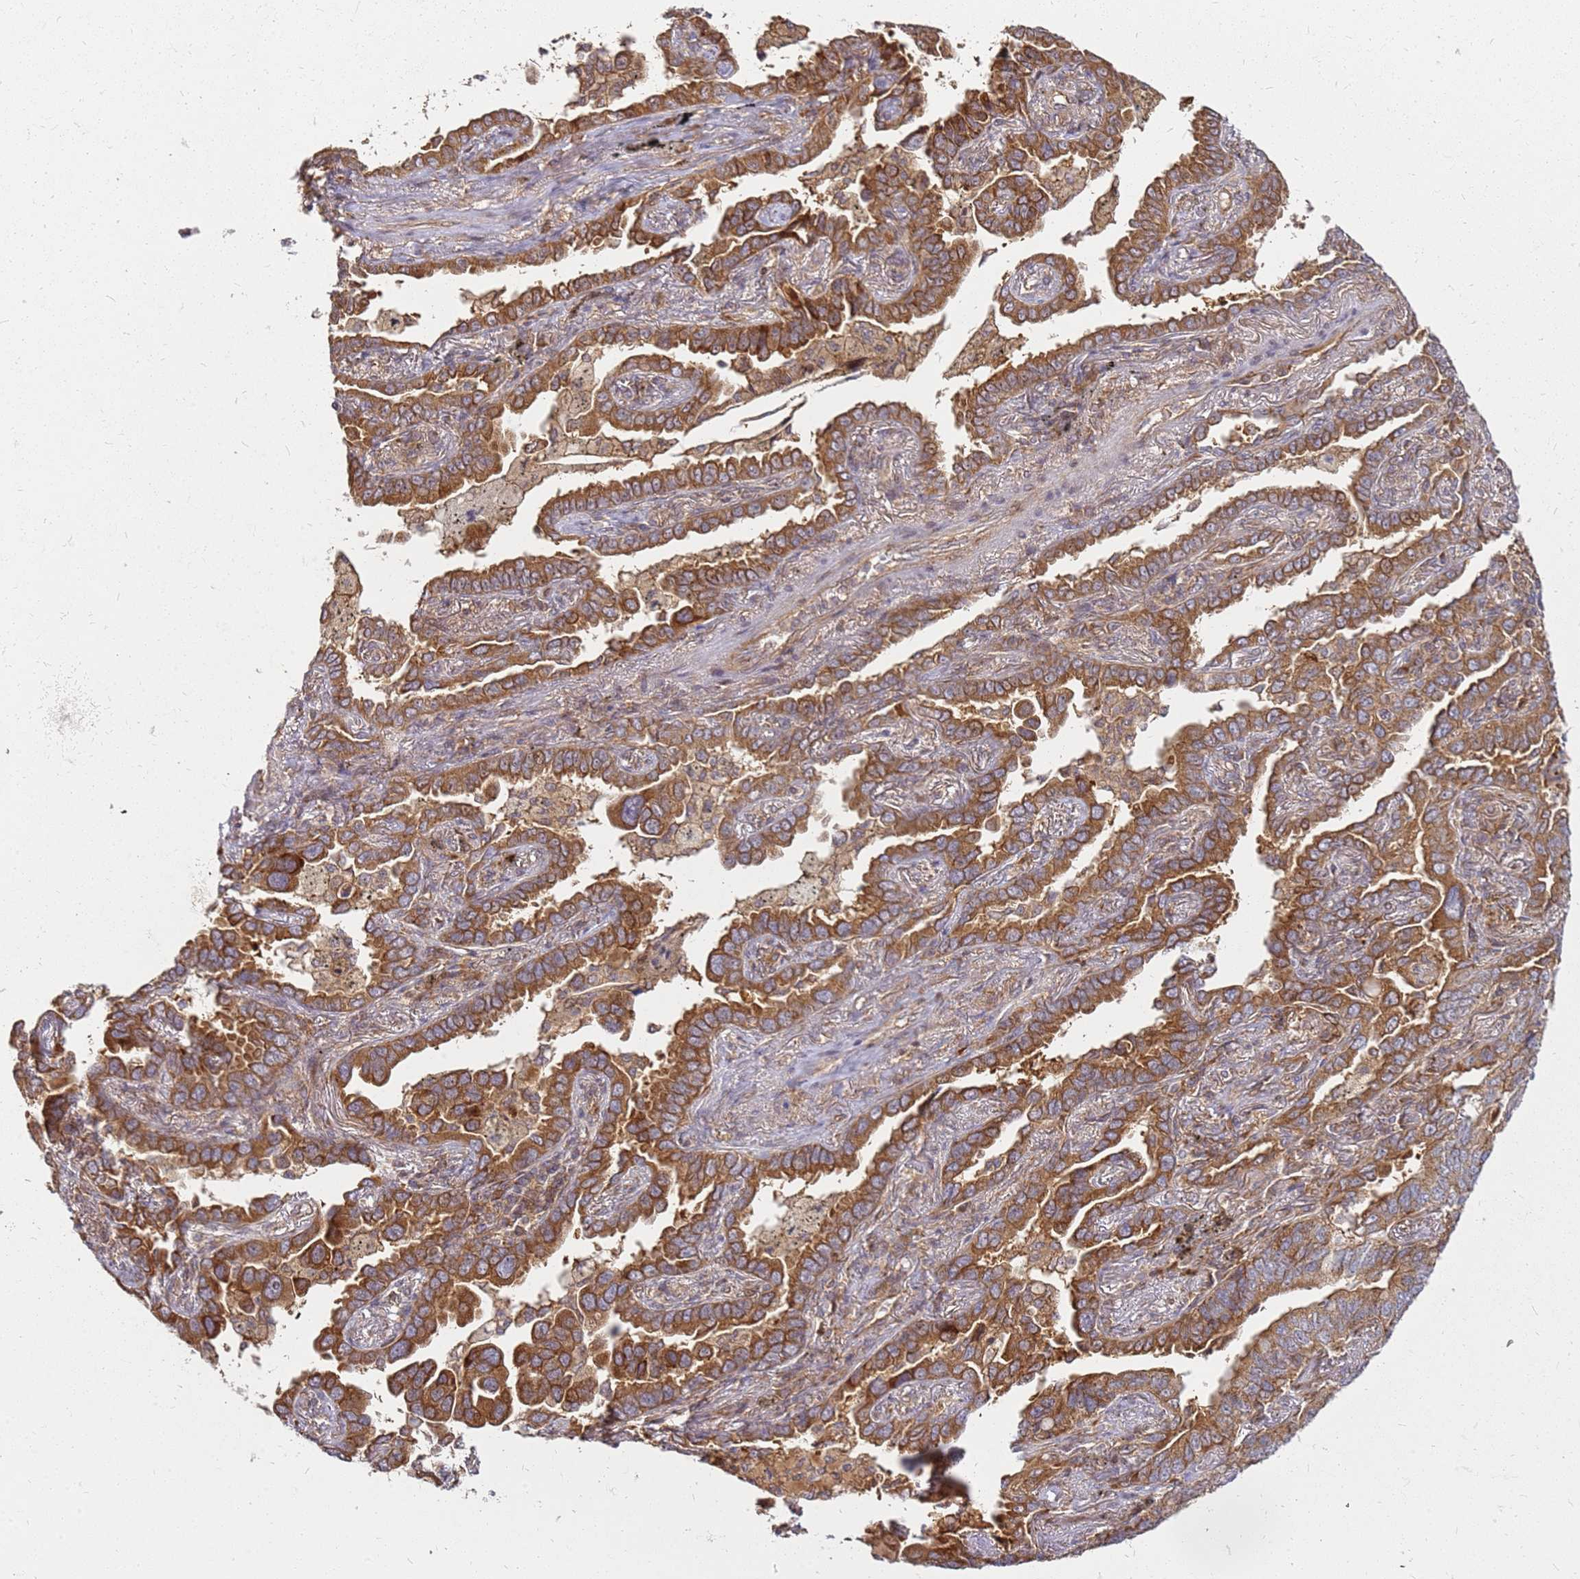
{"staining": {"intensity": "strong", "quantity": ">75%", "location": "cytoplasmic/membranous"}, "tissue": "lung cancer", "cell_type": "Tumor cells", "image_type": "cancer", "snomed": [{"axis": "morphology", "description": "Adenocarcinoma, NOS"}, {"axis": "topography", "description": "Lung"}], "caption": "This is a micrograph of immunohistochemistry staining of adenocarcinoma (lung), which shows strong expression in the cytoplasmic/membranous of tumor cells.", "gene": "CCDC159", "patient": {"sex": "male", "age": 67}}